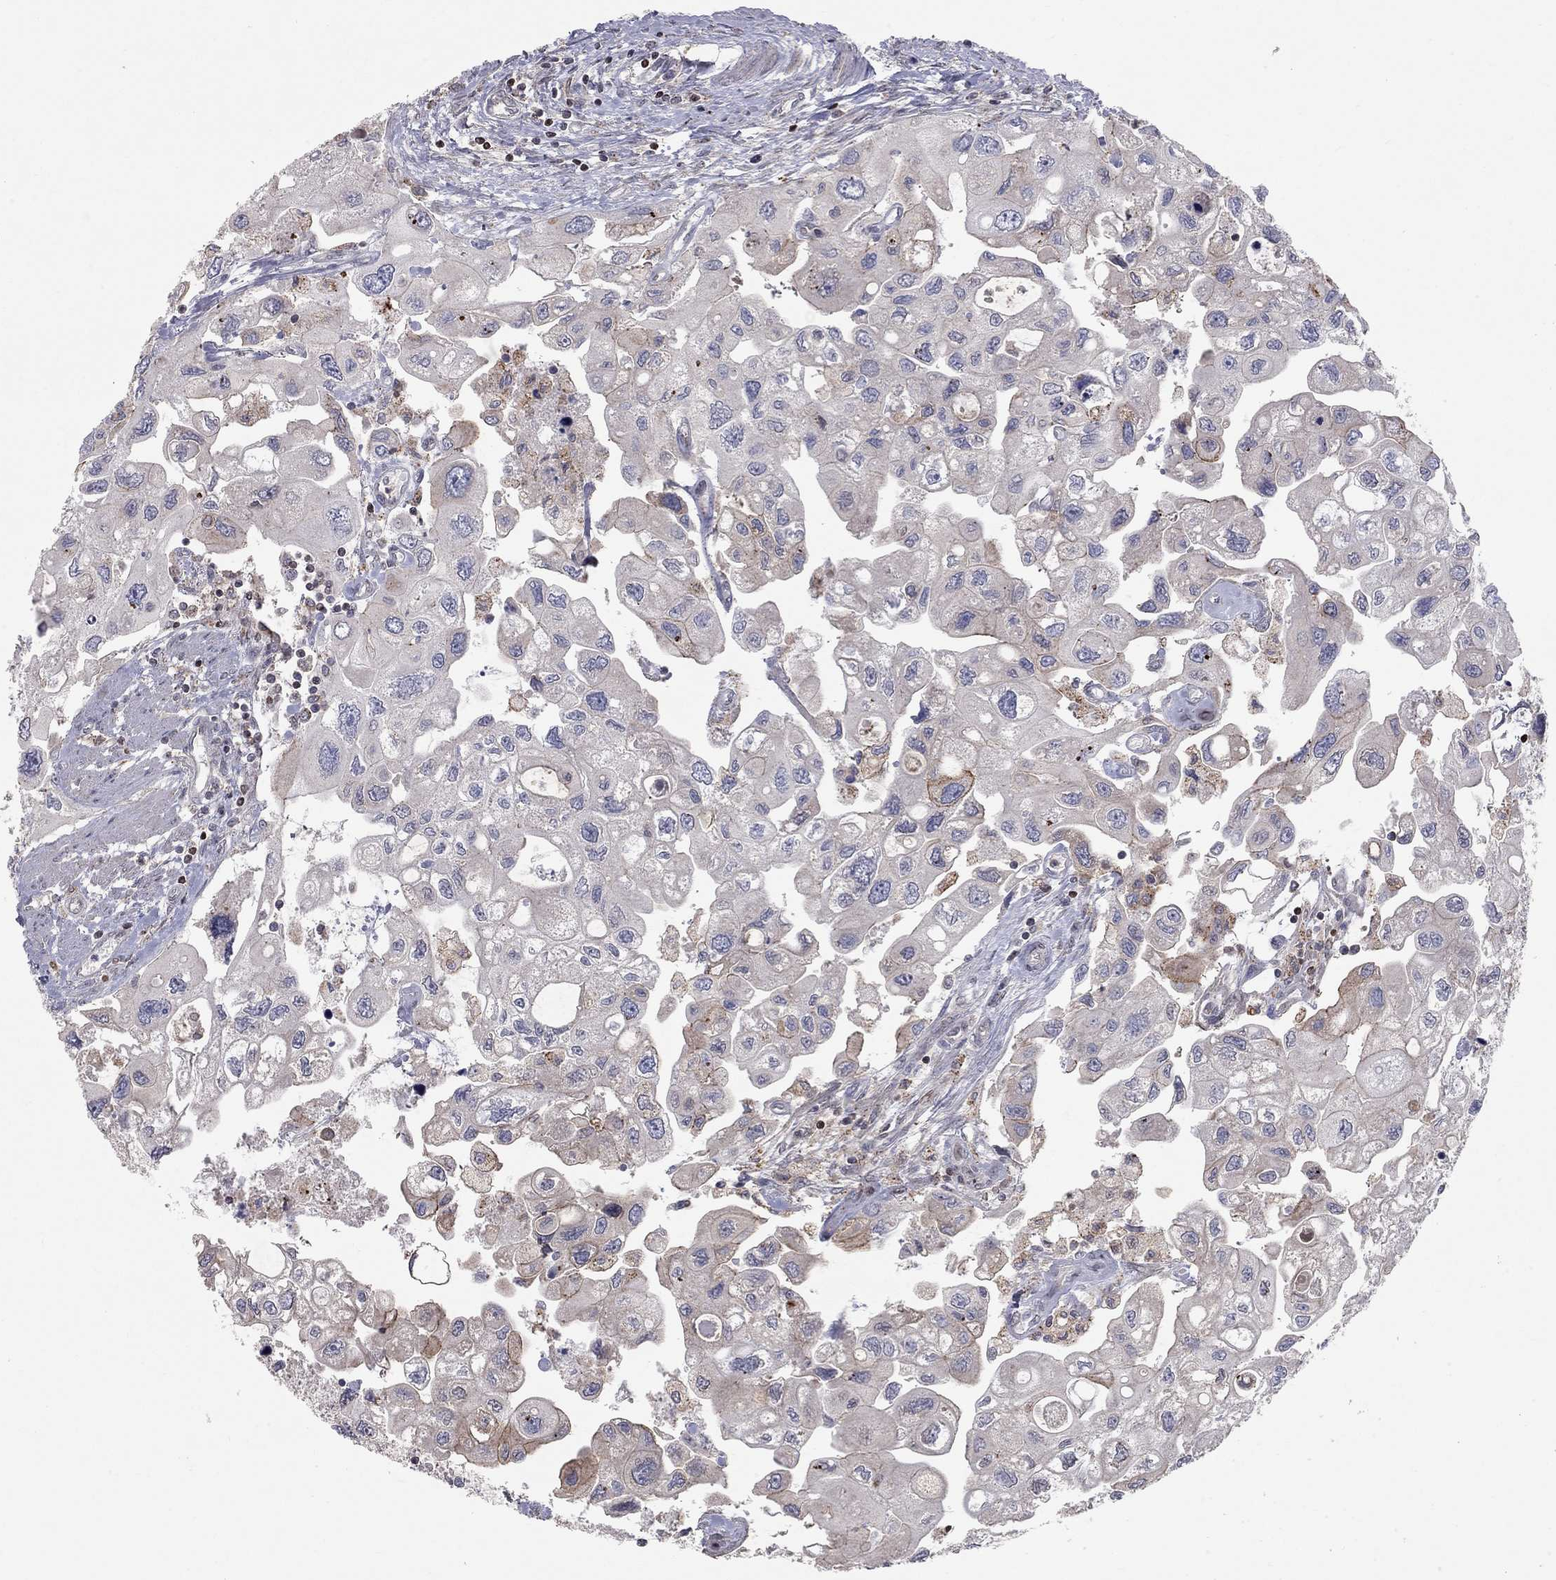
{"staining": {"intensity": "moderate", "quantity": "<25%", "location": "cytoplasmic/membranous"}, "tissue": "urothelial cancer", "cell_type": "Tumor cells", "image_type": "cancer", "snomed": [{"axis": "morphology", "description": "Urothelial carcinoma, High grade"}, {"axis": "topography", "description": "Urinary bladder"}], "caption": "IHC histopathology image of human urothelial cancer stained for a protein (brown), which demonstrates low levels of moderate cytoplasmic/membranous positivity in about <25% of tumor cells.", "gene": "ERN2", "patient": {"sex": "male", "age": 59}}